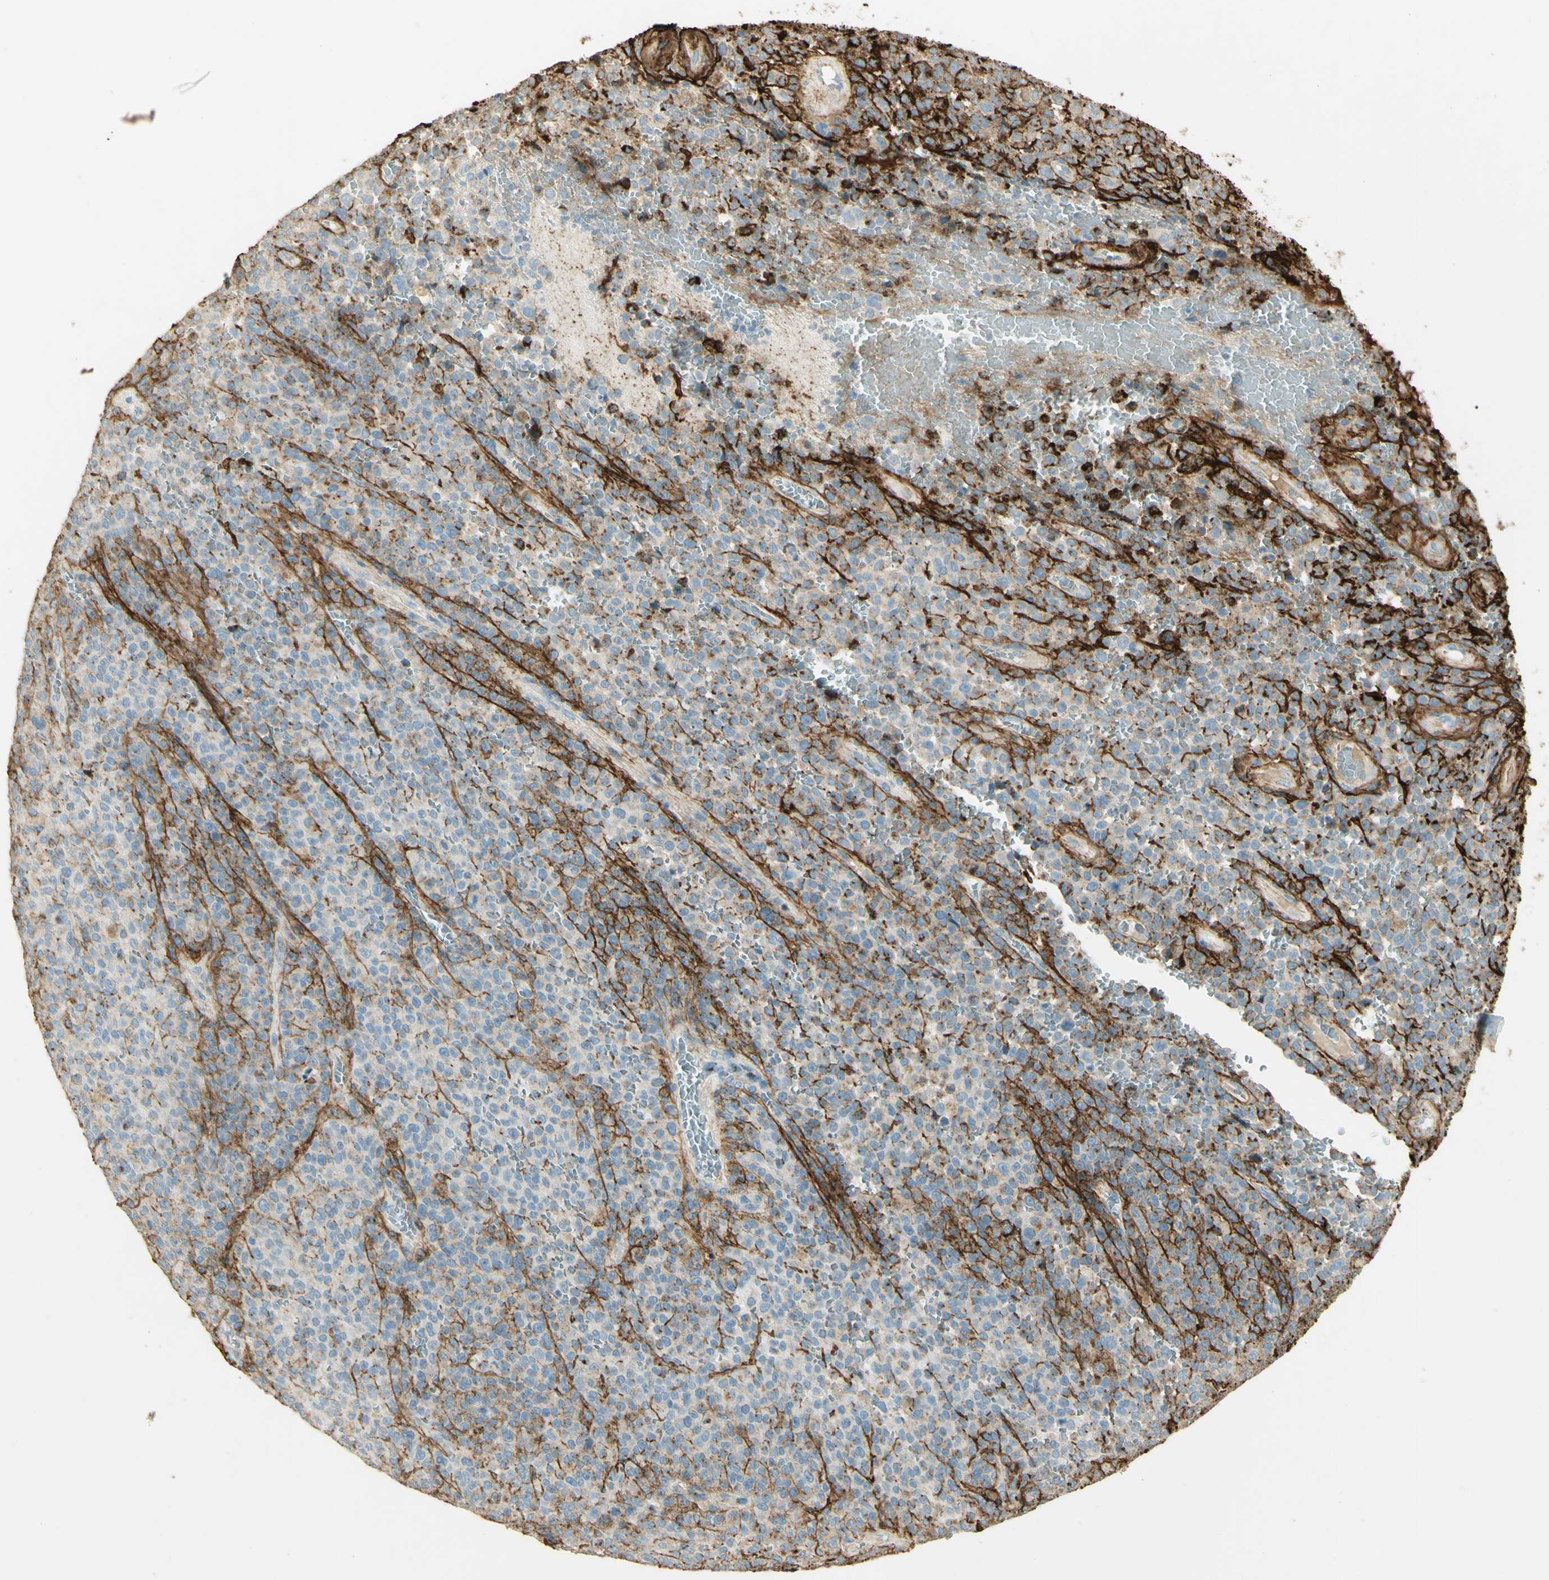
{"staining": {"intensity": "moderate", "quantity": "<25%", "location": "cytoplasmic/membranous"}, "tissue": "melanoma", "cell_type": "Tumor cells", "image_type": "cancer", "snomed": [{"axis": "morphology", "description": "Malignant melanoma, NOS"}, {"axis": "topography", "description": "Skin"}], "caption": "Protein analysis of melanoma tissue exhibits moderate cytoplasmic/membranous staining in about <25% of tumor cells.", "gene": "TNN", "patient": {"sex": "female", "age": 82}}